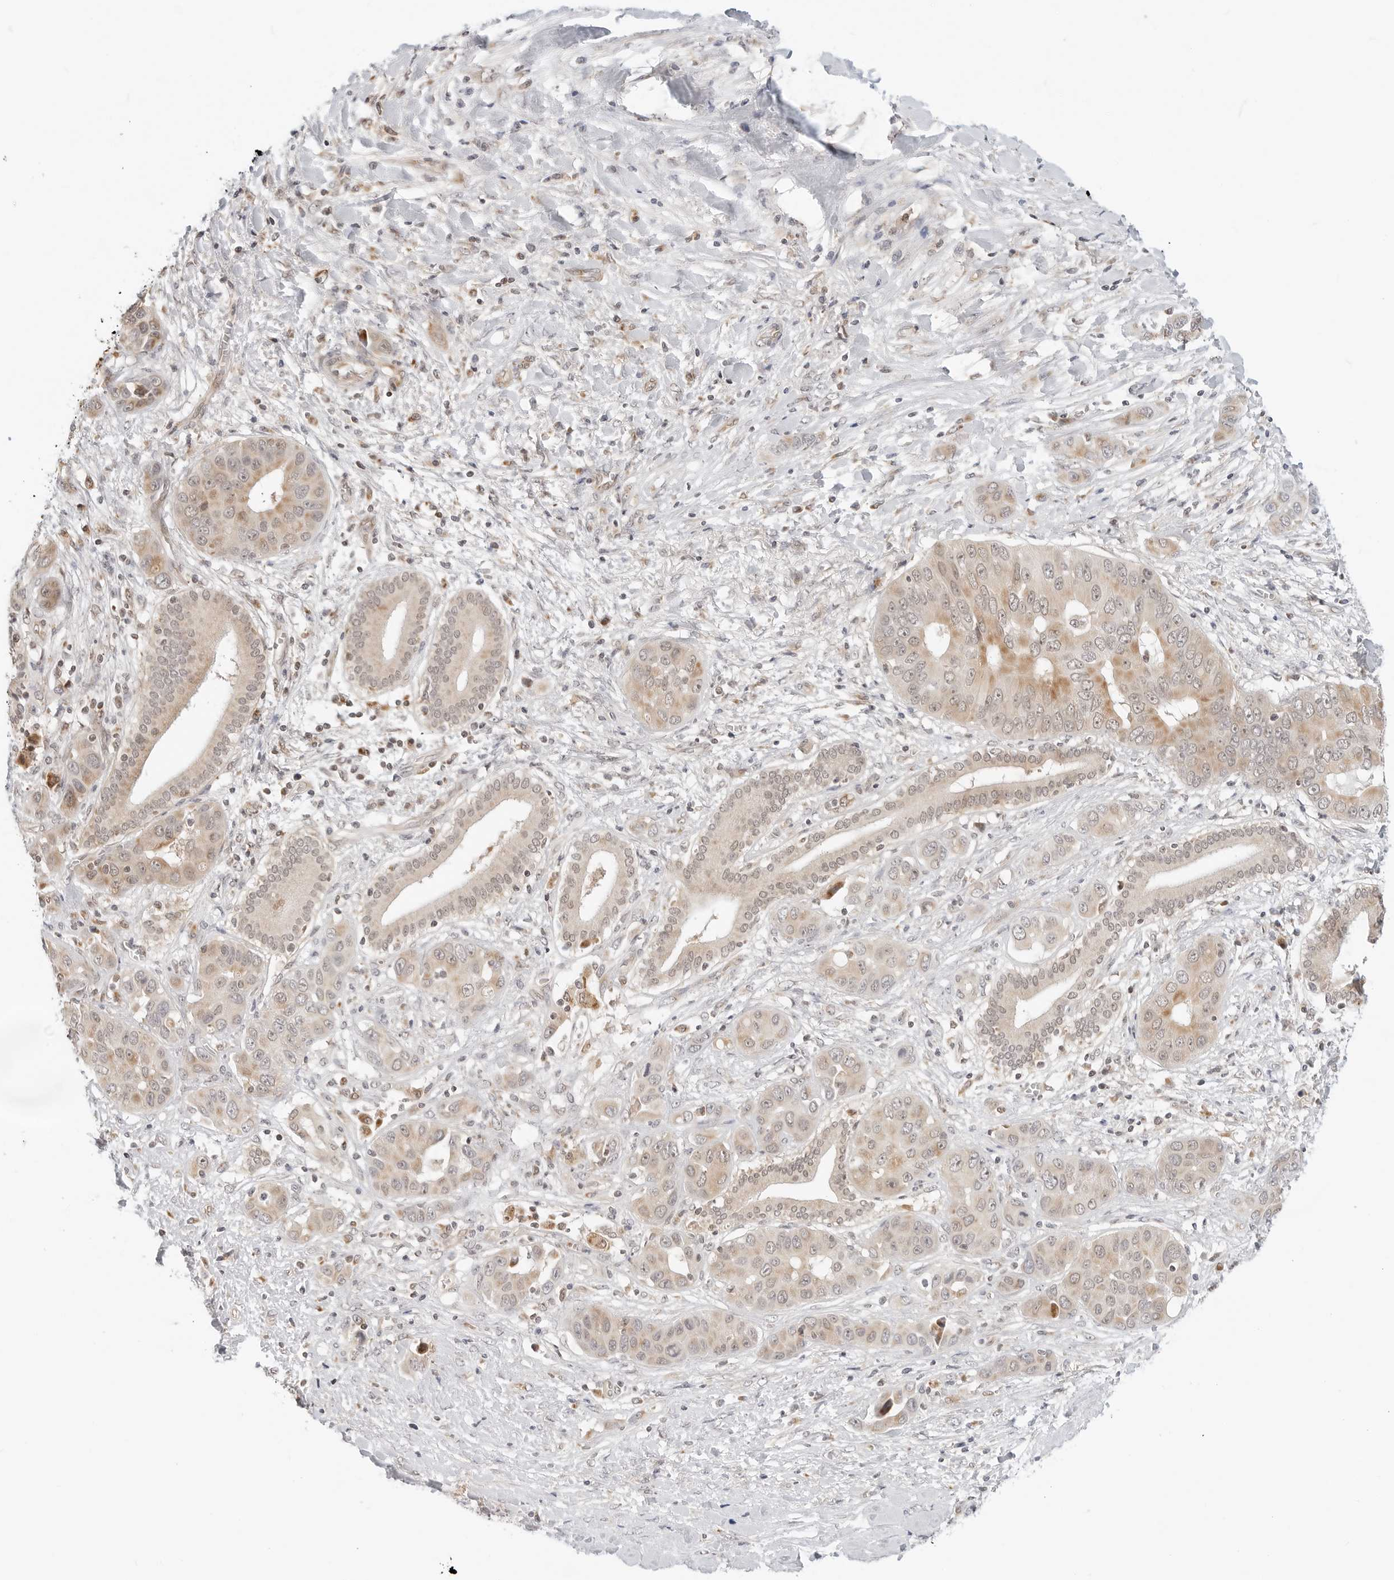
{"staining": {"intensity": "weak", "quantity": ">75%", "location": "cytoplasmic/membranous"}, "tissue": "liver cancer", "cell_type": "Tumor cells", "image_type": "cancer", "snomed": [{"axis": "morphology", "description": "Cholangiocarcinoma"}, {"axis": "topography", "description": "Liver"}], "caption": "Immunohistochemistry (IHC) staining of liver cholangiocarcinoma, which reveals low levels of weak cytoplasmic/membranous staining in approximately >75% of tumor cells indicating weak cytoplasmic/membranous protein staining. The staining was performed using DAB (3,3'-diaminobenzidine) (brown) for protein detection and nuclei were counterstained in hematoxylin (blue).", "gene": "POLR3GL", "patient": {"sex": "female", "age": 52}}